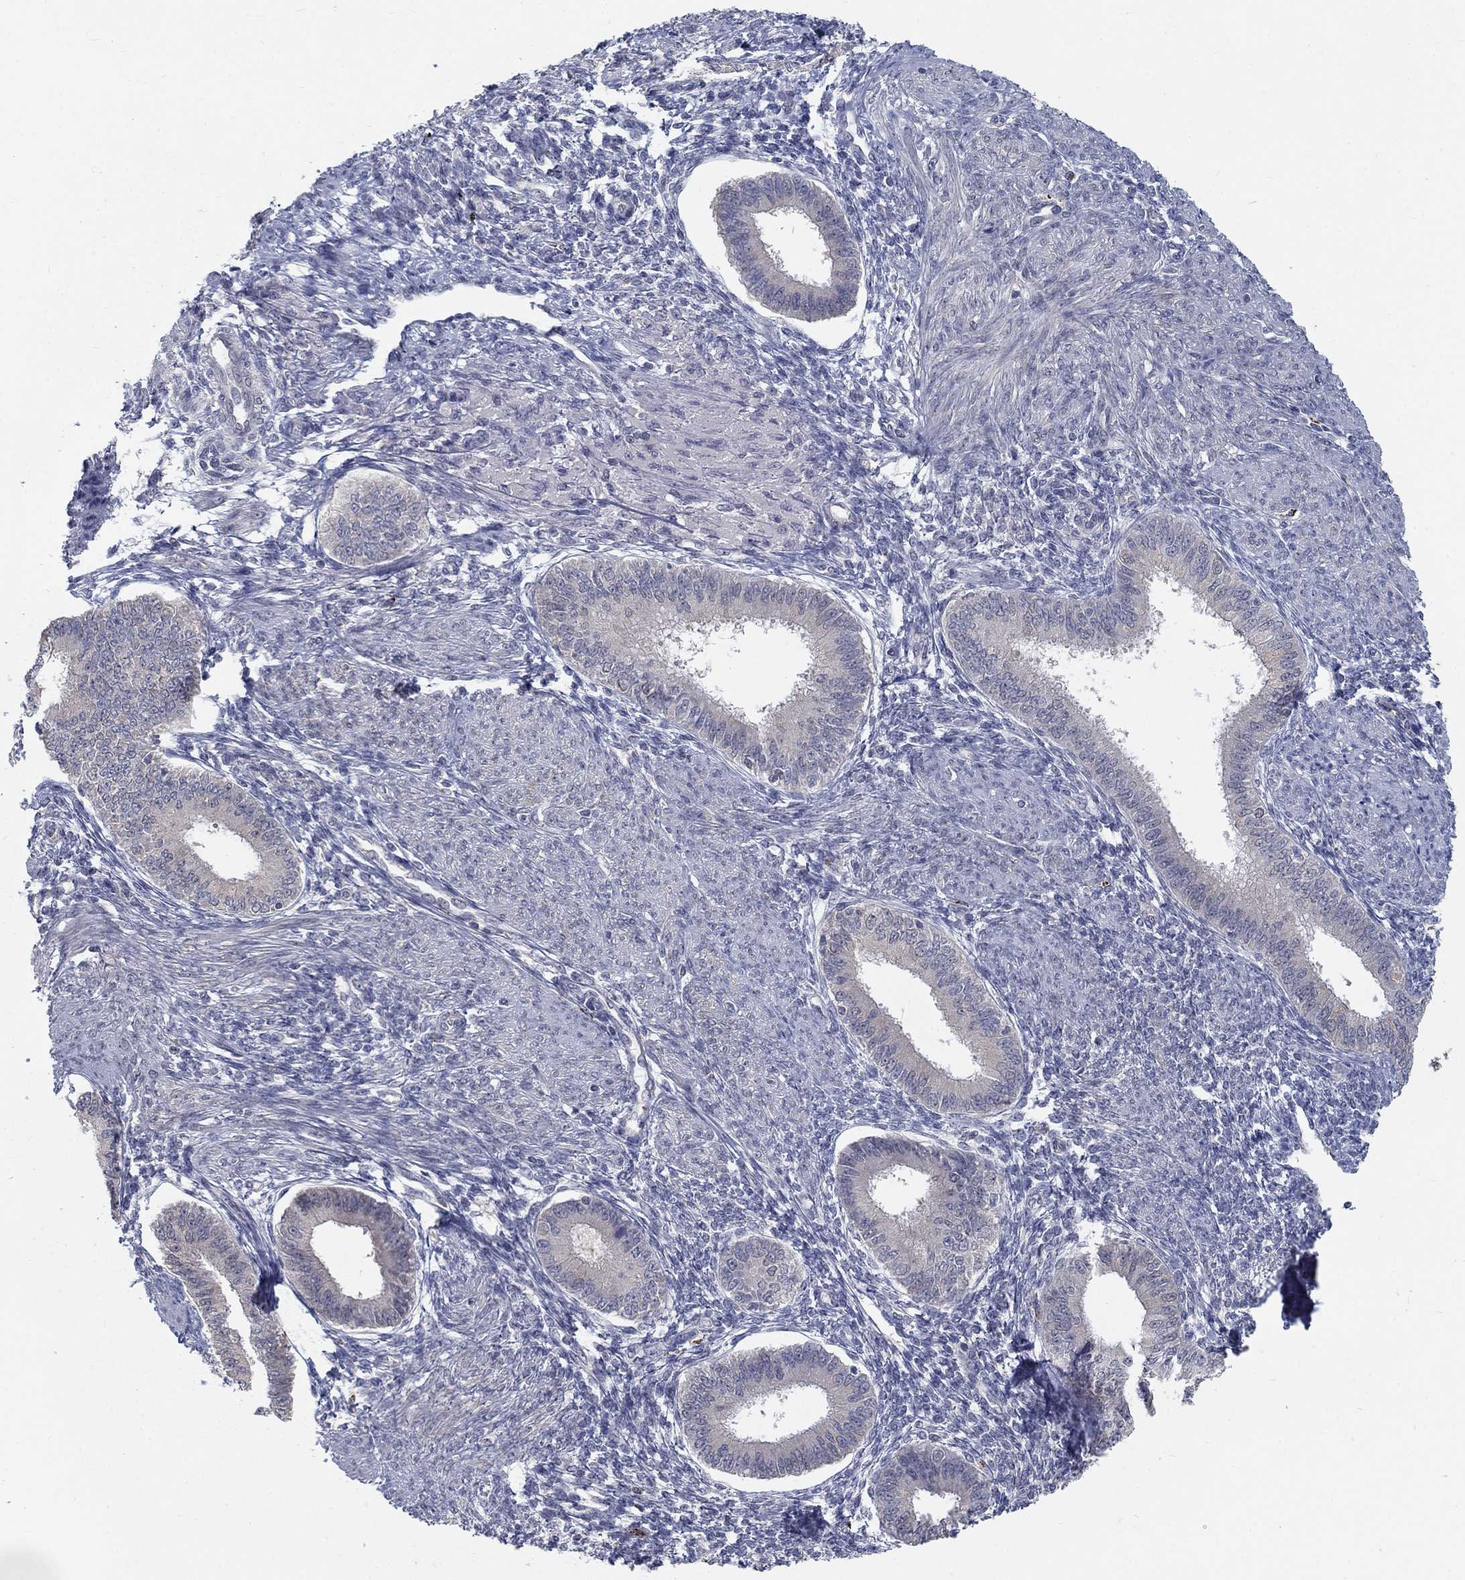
{"staining": {"intensity": "negative", "quantity": "none", "location": "none"}, "tissue": "endometrium", "cell_type": "Cells in endometrial stroma", "image_type": "normal", "snomed": [{"axis": "morphology", "description": "Normal tissue, NOS"}, {"axis": "topography", "description": "Endometrium"}], "caption": "Immunohistochemical staining of unremarkable human endometrium demonstrates no significant staining in cells in endometrial stroma.", "gene": "MTSS2", "patient": {"sex": "female", "age": 39}}